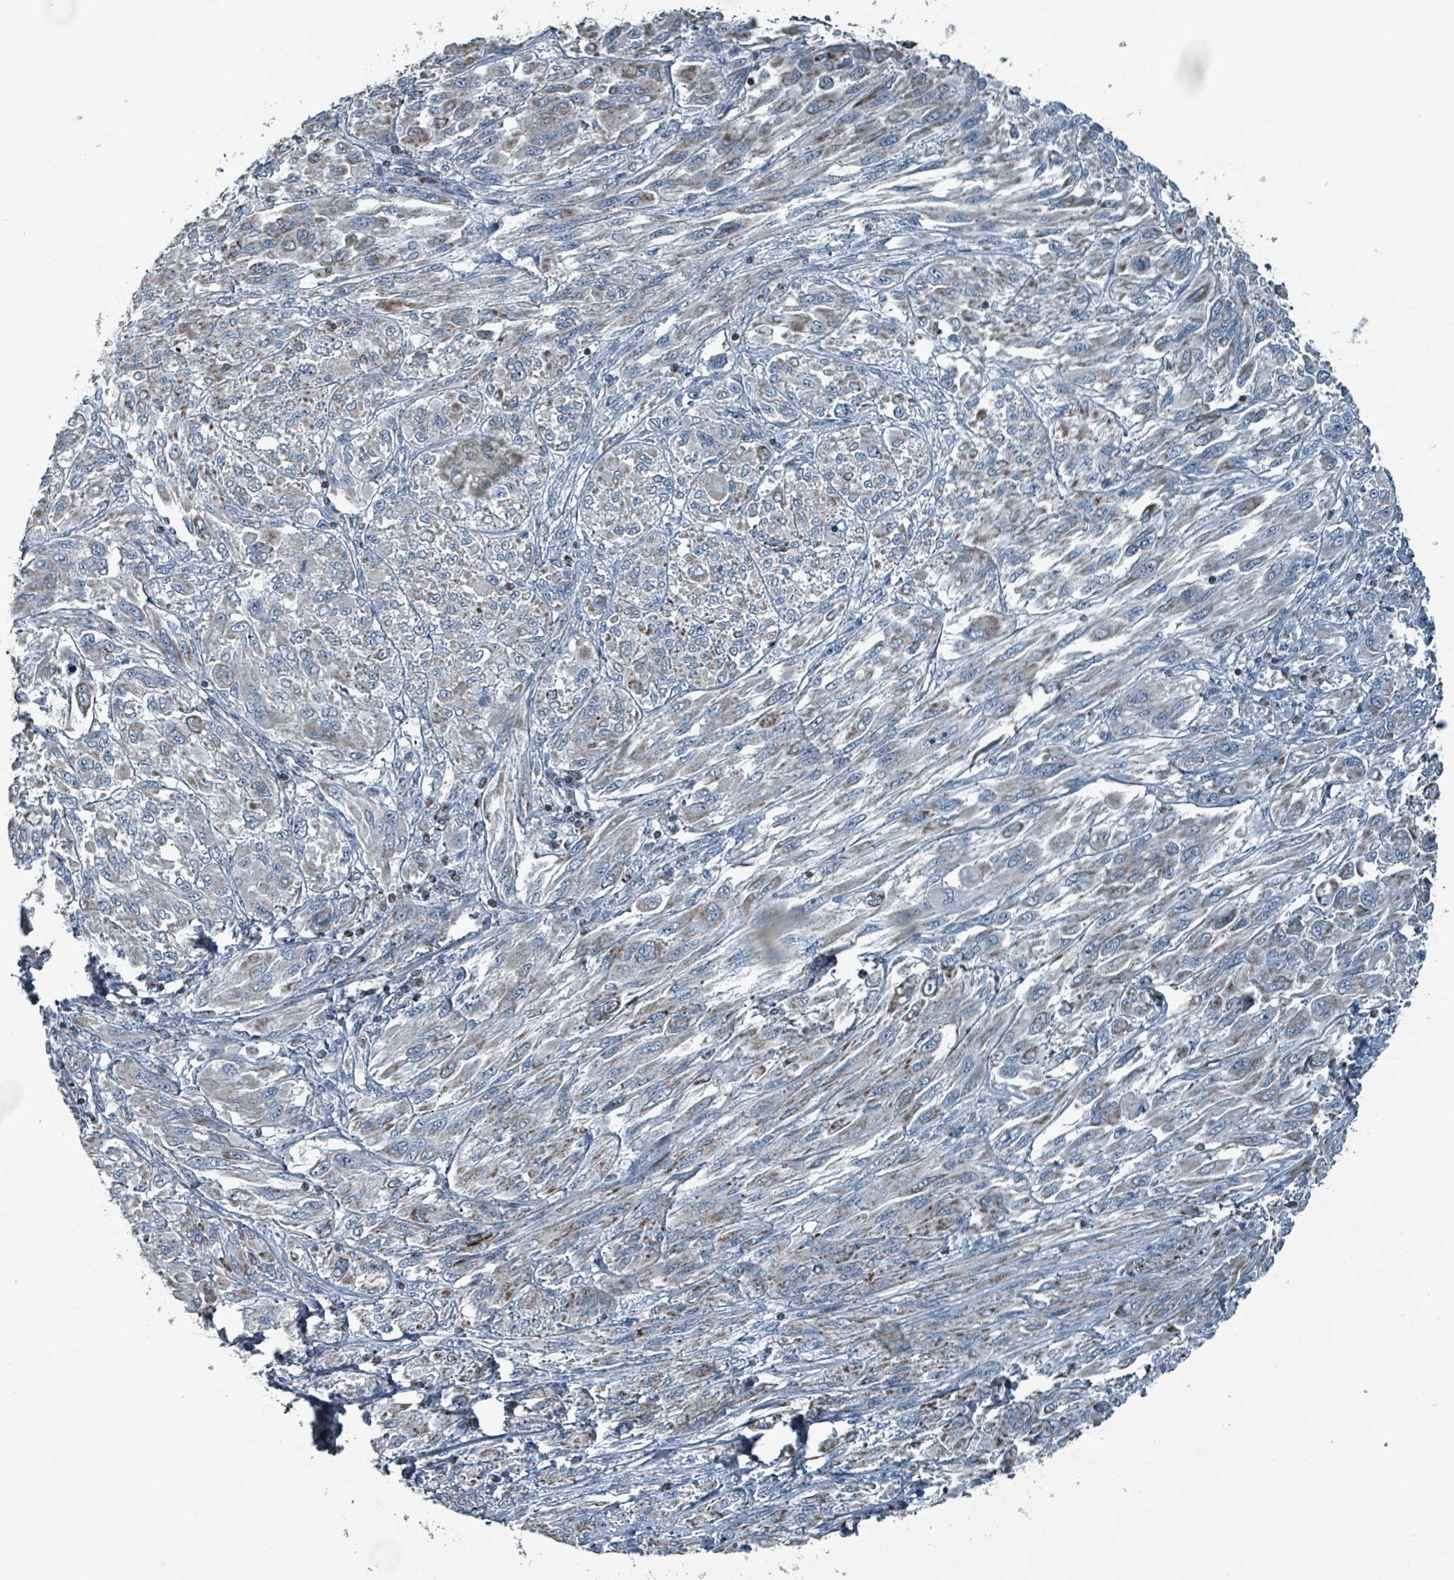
{"staining": {"intensity": "negative", "quantity": "none", "location": "none"}, "tissue": "melanoma", "cell_type": "Tumor cells", "image_type": "cancer", "snomed": [{"axis": "morphology", "description": "Malignant melanoma, NOS"}, {"axis": "topography", "description": "Skin"}], "caption": "An IHC photomicrograph of malignant melanoma is shown. There is no staining in tumor cells of malignant melanoma. The staining is performed using DAB (3,3'-diaminobenzidine) brown chromogen with nuclei counter-stained in using hematoxylin.", "gene": "ABHD18", "patient": {"sex": "female", "age": 91}}